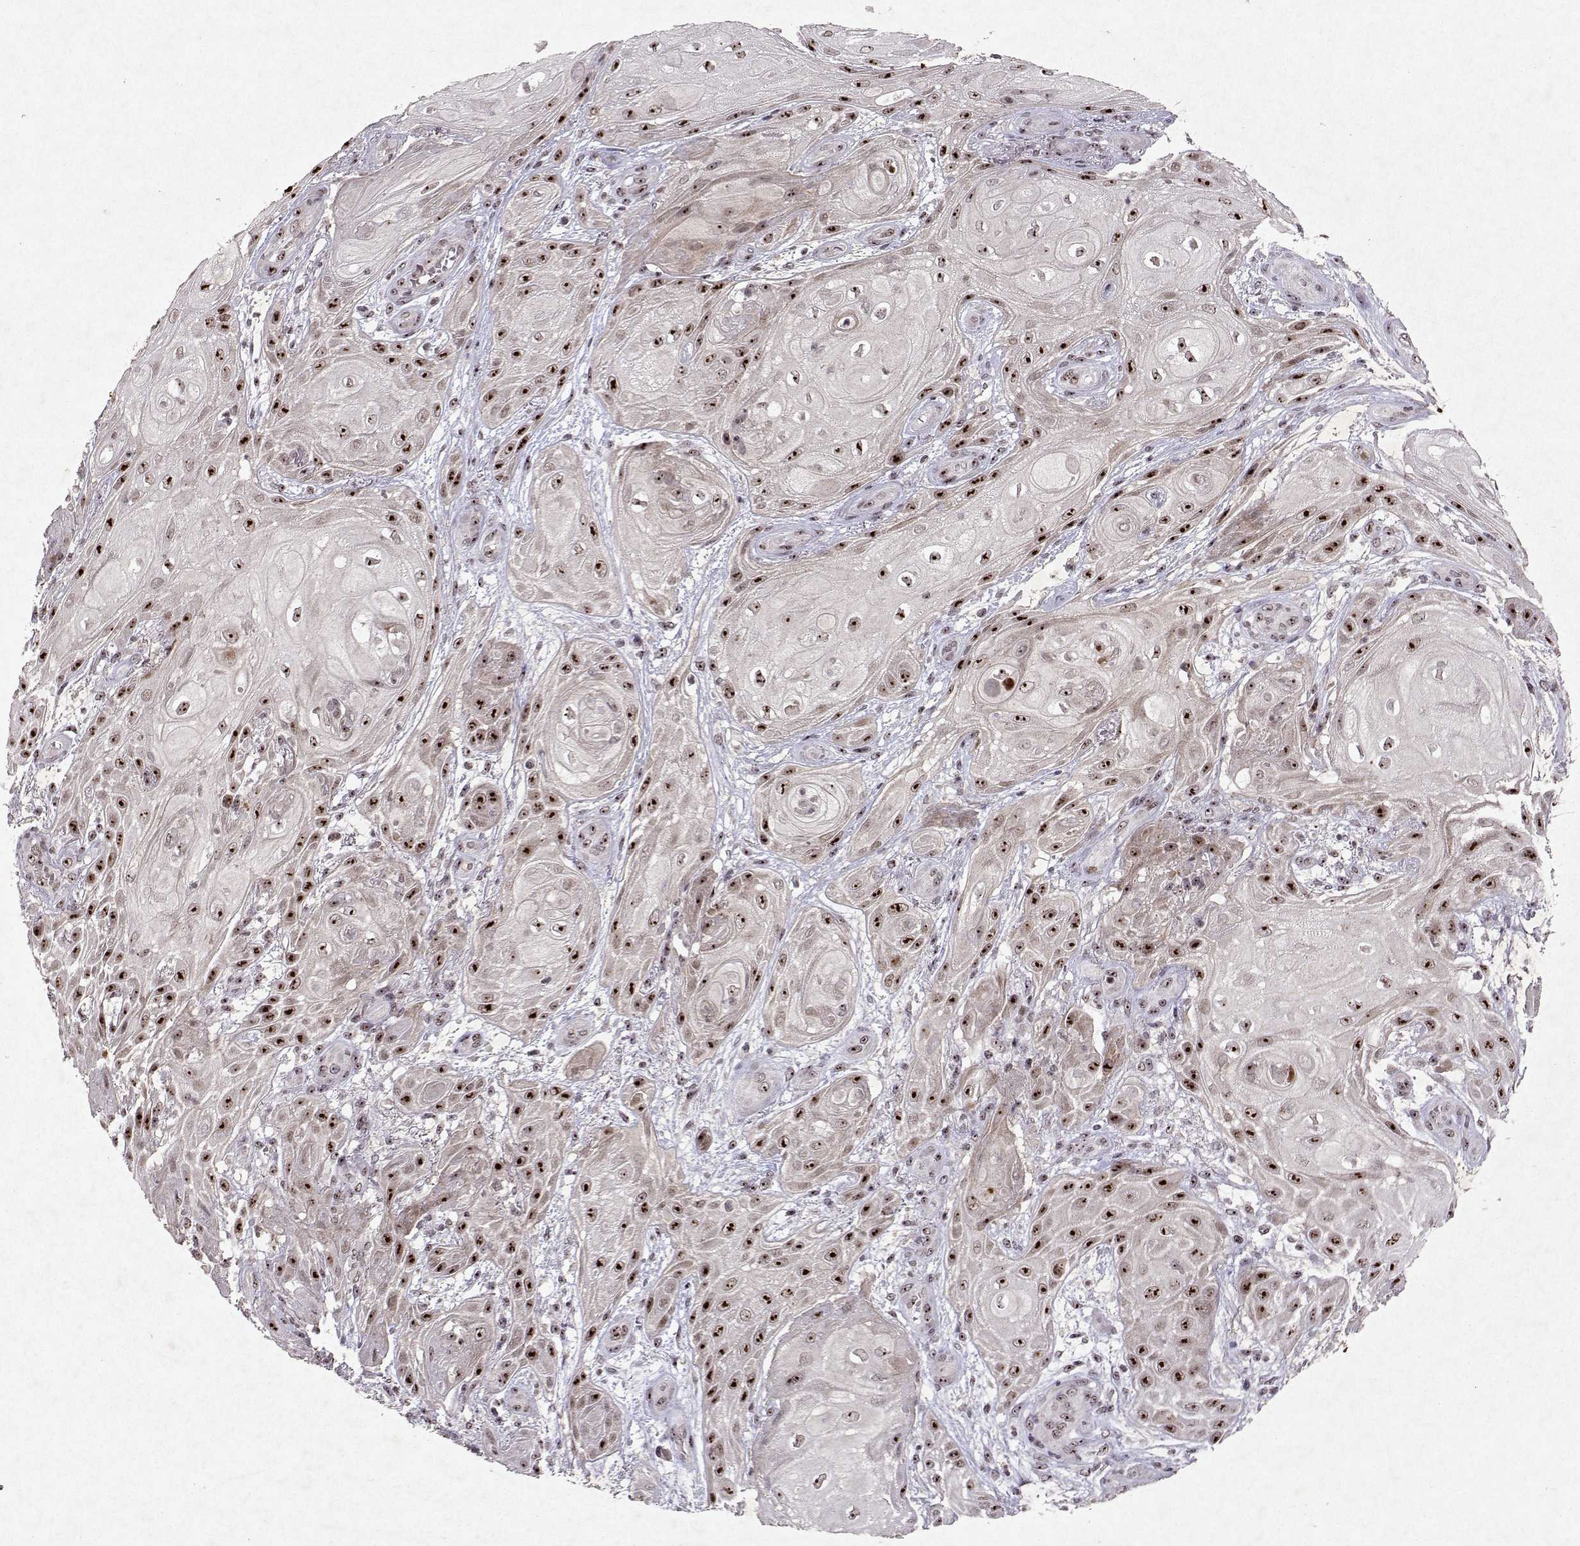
{"staining": {"intensity": "strong", "quantity": ">75%", "location": "nuclear"}, "tissue": "skin cancer", "cell_type": "Tumor cells", "image_type": "cancer", "snomed": [{"axis": "morphology", "description": "Squamous cell carcinoma, NOS"}, {"axis": "topography", "description": "Skin"}], "caption": "Immunohistochemistry (DAB) staining of human squamous cell carcinoma (skin) displays strong nuclear protein expression in approximately >75% of tumor cells. (DAB IHC, brown staining for protein, blue staining for nuclei).", "gene": "DDX56", "patient": {"sex": "male", "age": 62}}